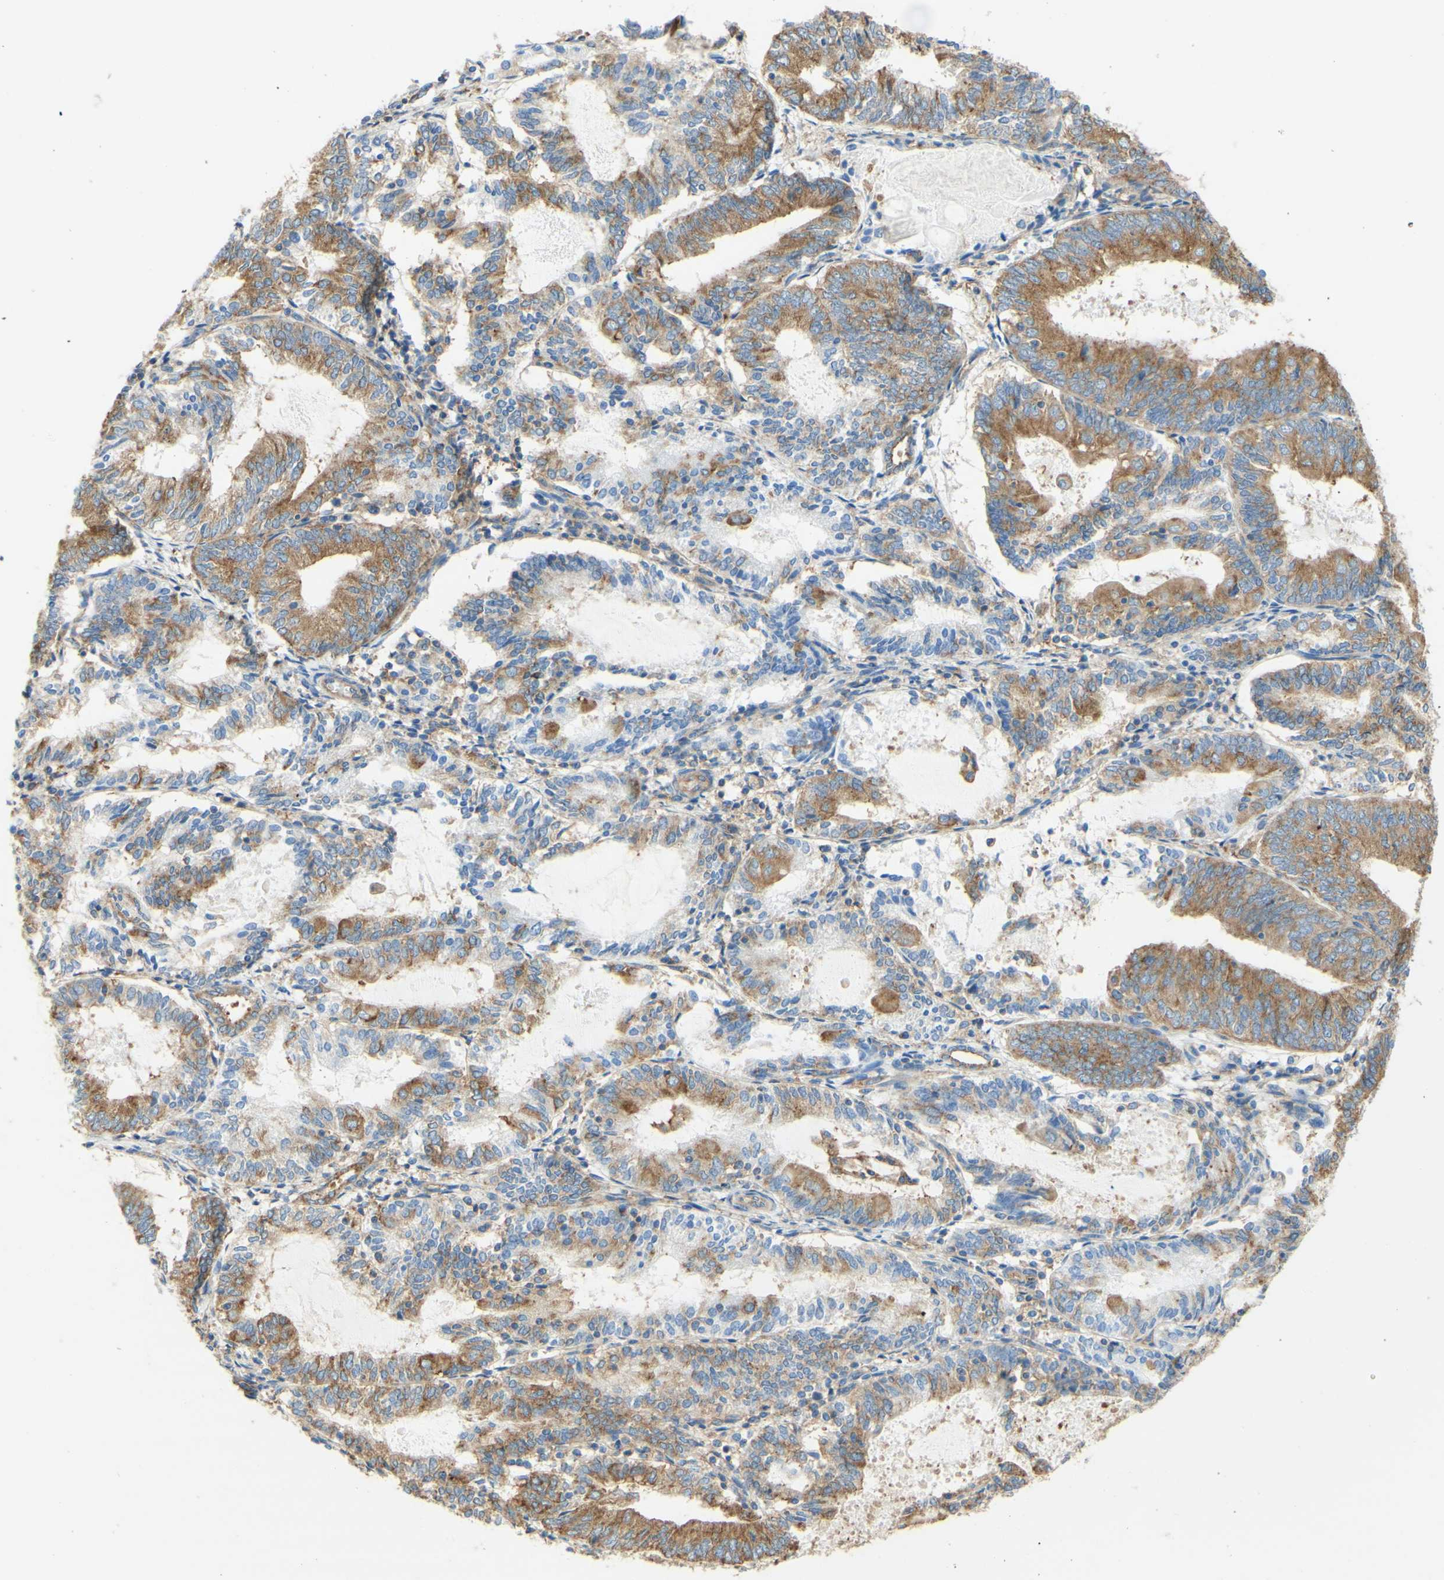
{"staining": {"intensity": "moderate", "quantity": "25%-75%", "location": "cytoplasmic/membranous"}, "tissue": "endometrial cancer", "cell_type": "Tumor cells", "image_type": "cancer", "snomed": [{"axis": "morphology", "description": "Adenocarcinoma, NOS"}, {"axis": "topography", "description": "Endometrium"}], "caption": "Human endometrial cancer (adenocarcinoma) stained with a protein marker exhibits moderate staining in tumor cells.", "gene": "CLTC", "patient": {"sex": "female", "age": 81}}